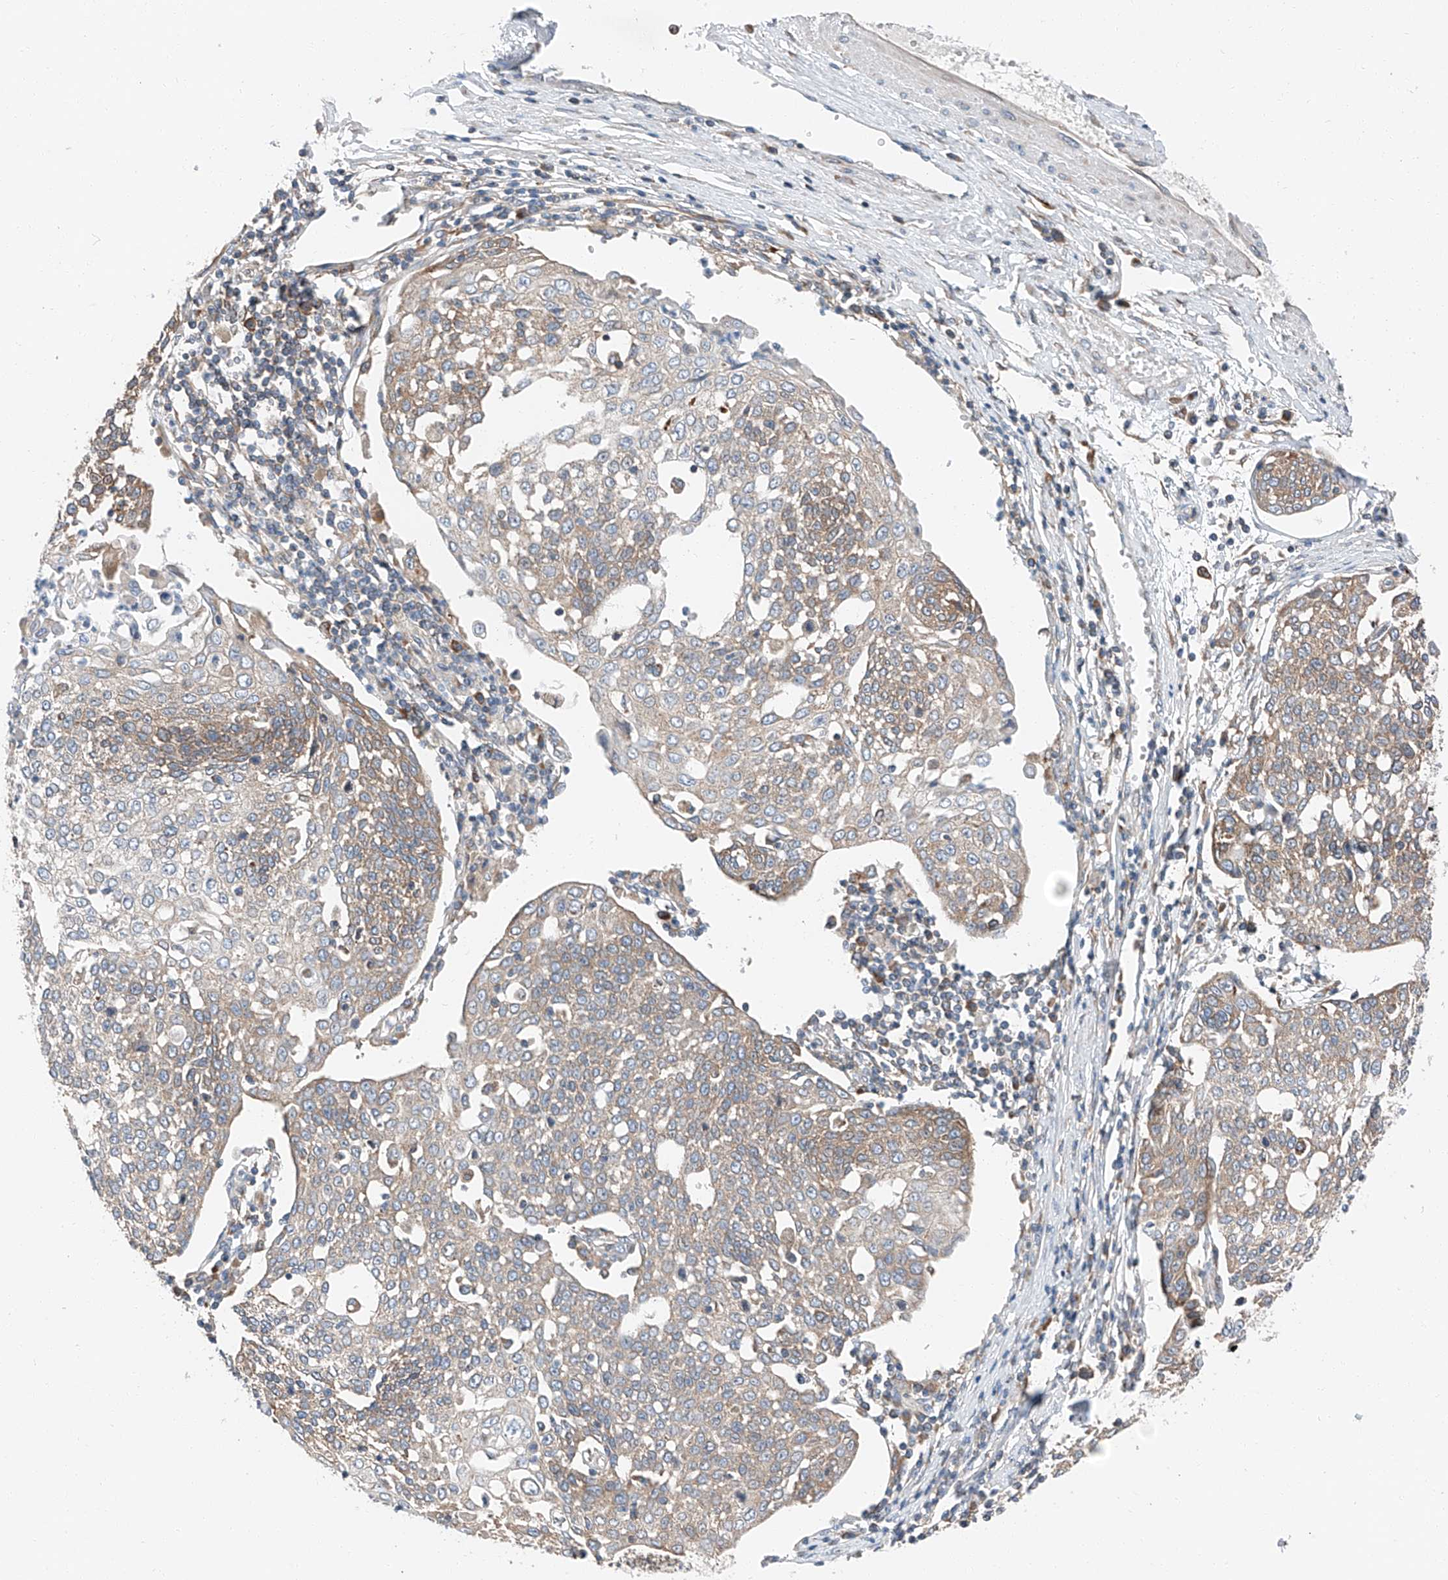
{"staining": {"intensity": "moderate", "quantity": "25%-75%", "location": "cytoplasmic/membranous"}, "tissue": "cervical cancer", "cell_type": "Tumor cells", "image_type": "cancer", "snomed": [{"axis": "morphology", "description": "Squamous cell carcinoma, NOS"}, {"axis": "topography", "description": "Cervix"}], "caption": "This is a photomicrograph of immunohistochemistry (IHC) staining of cervical cancer (squamous cell carcinoma), which shows moderate positivity in the cytoplasmic/membranous of tumor cells.", "gene": "ZC3H15", "patient": {"sex": "female", "age": 34}}